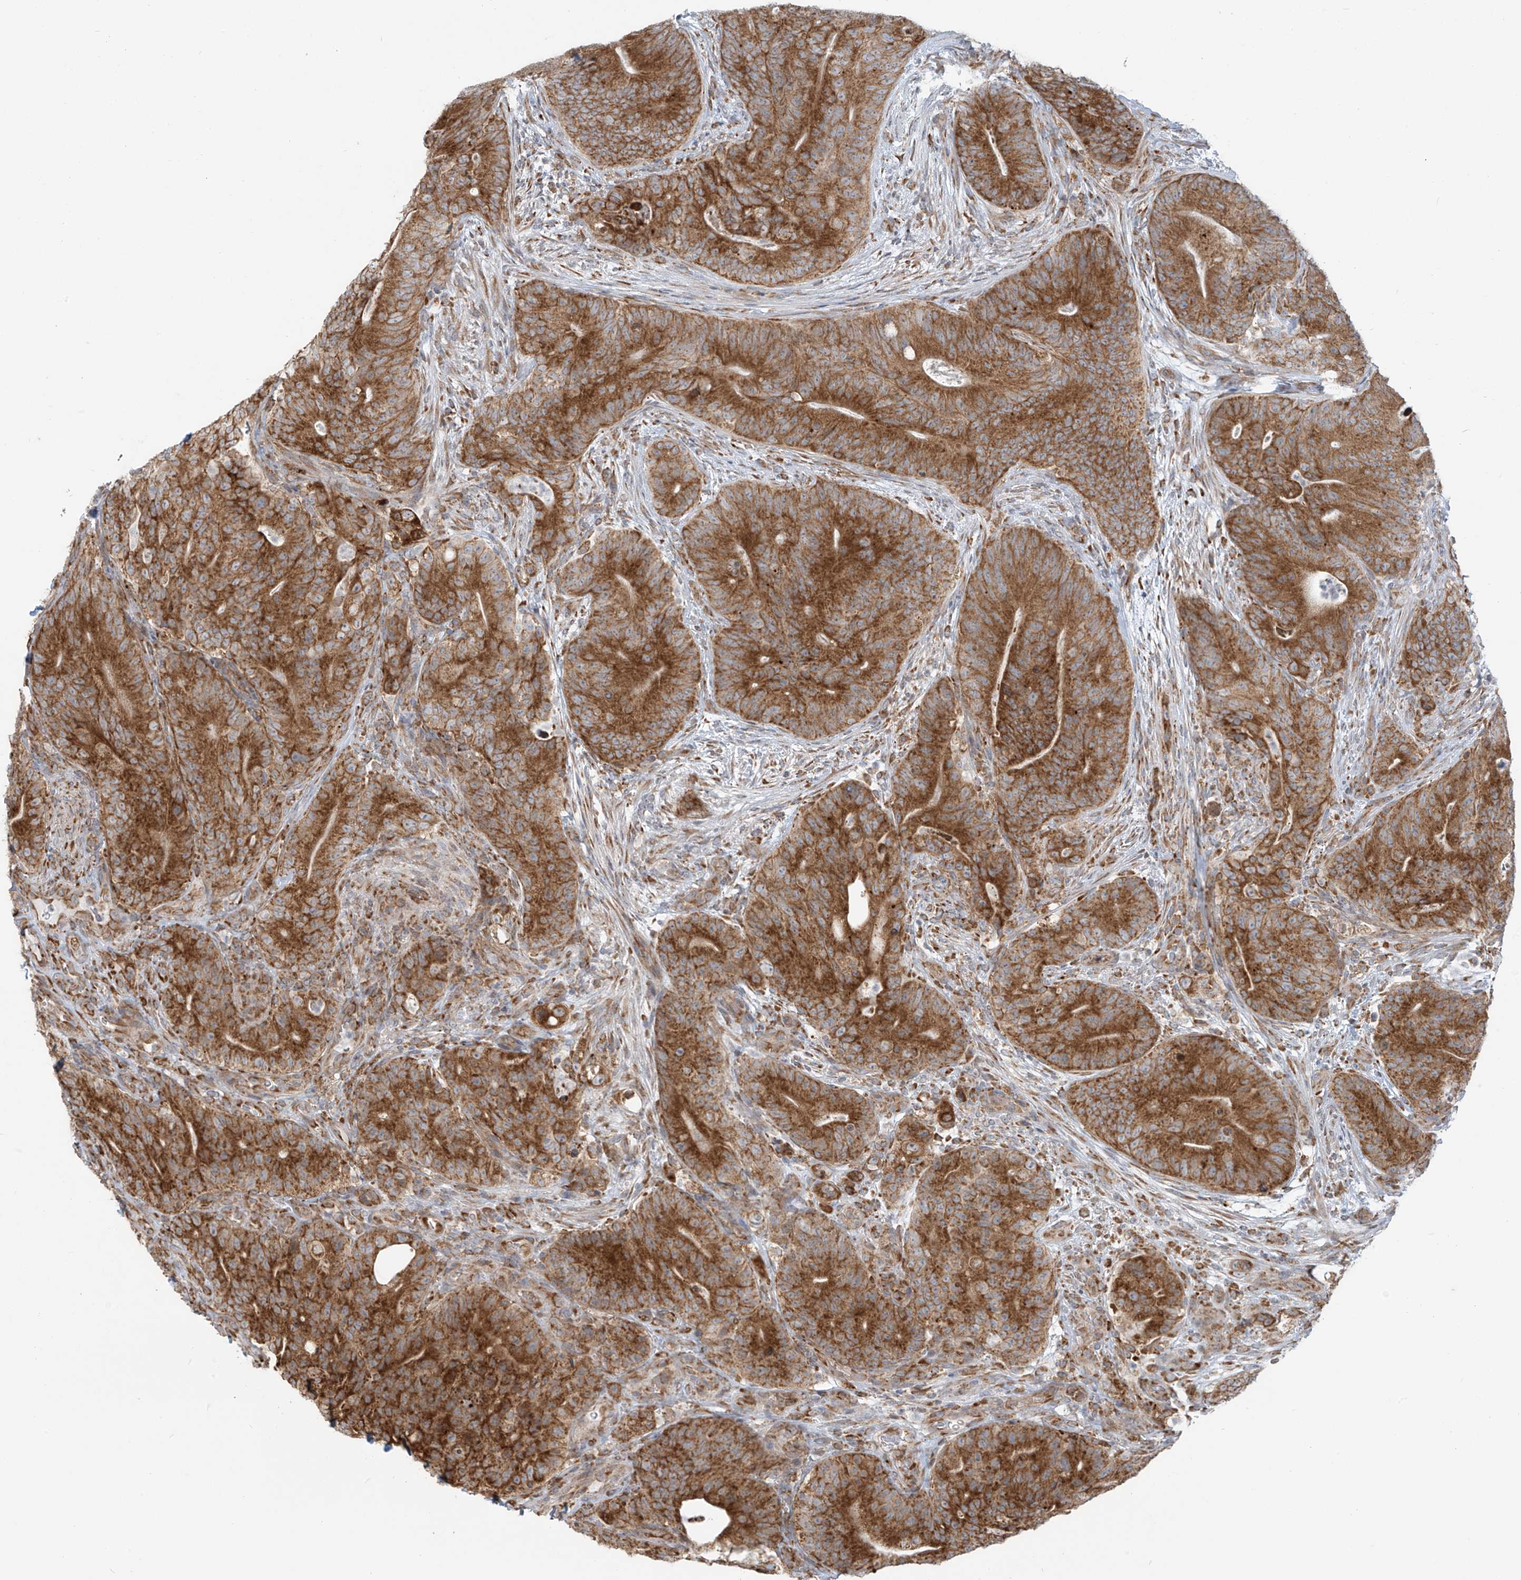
{"staining": {"intensity": "strong", "quantity": ">75%", "location": "cytoplasmic/membranous"}, "tissue": "colorectal cancer", "cell_type": "Tumor cells", "image_type": "cancer", "snomed": [{"axis": "morphology", "description": "Normal tissue, NOS"}, {"axis": "topography", "description": "Colon"}], "caption": "About >75% of tumor cells in human colorectal cancer display strong cytoplasmic/membranous protein positivity as visualized by brown immunohistochemical staining.", "gene": "KATNIP", "patient": {"sex": "female", "age": 82}}